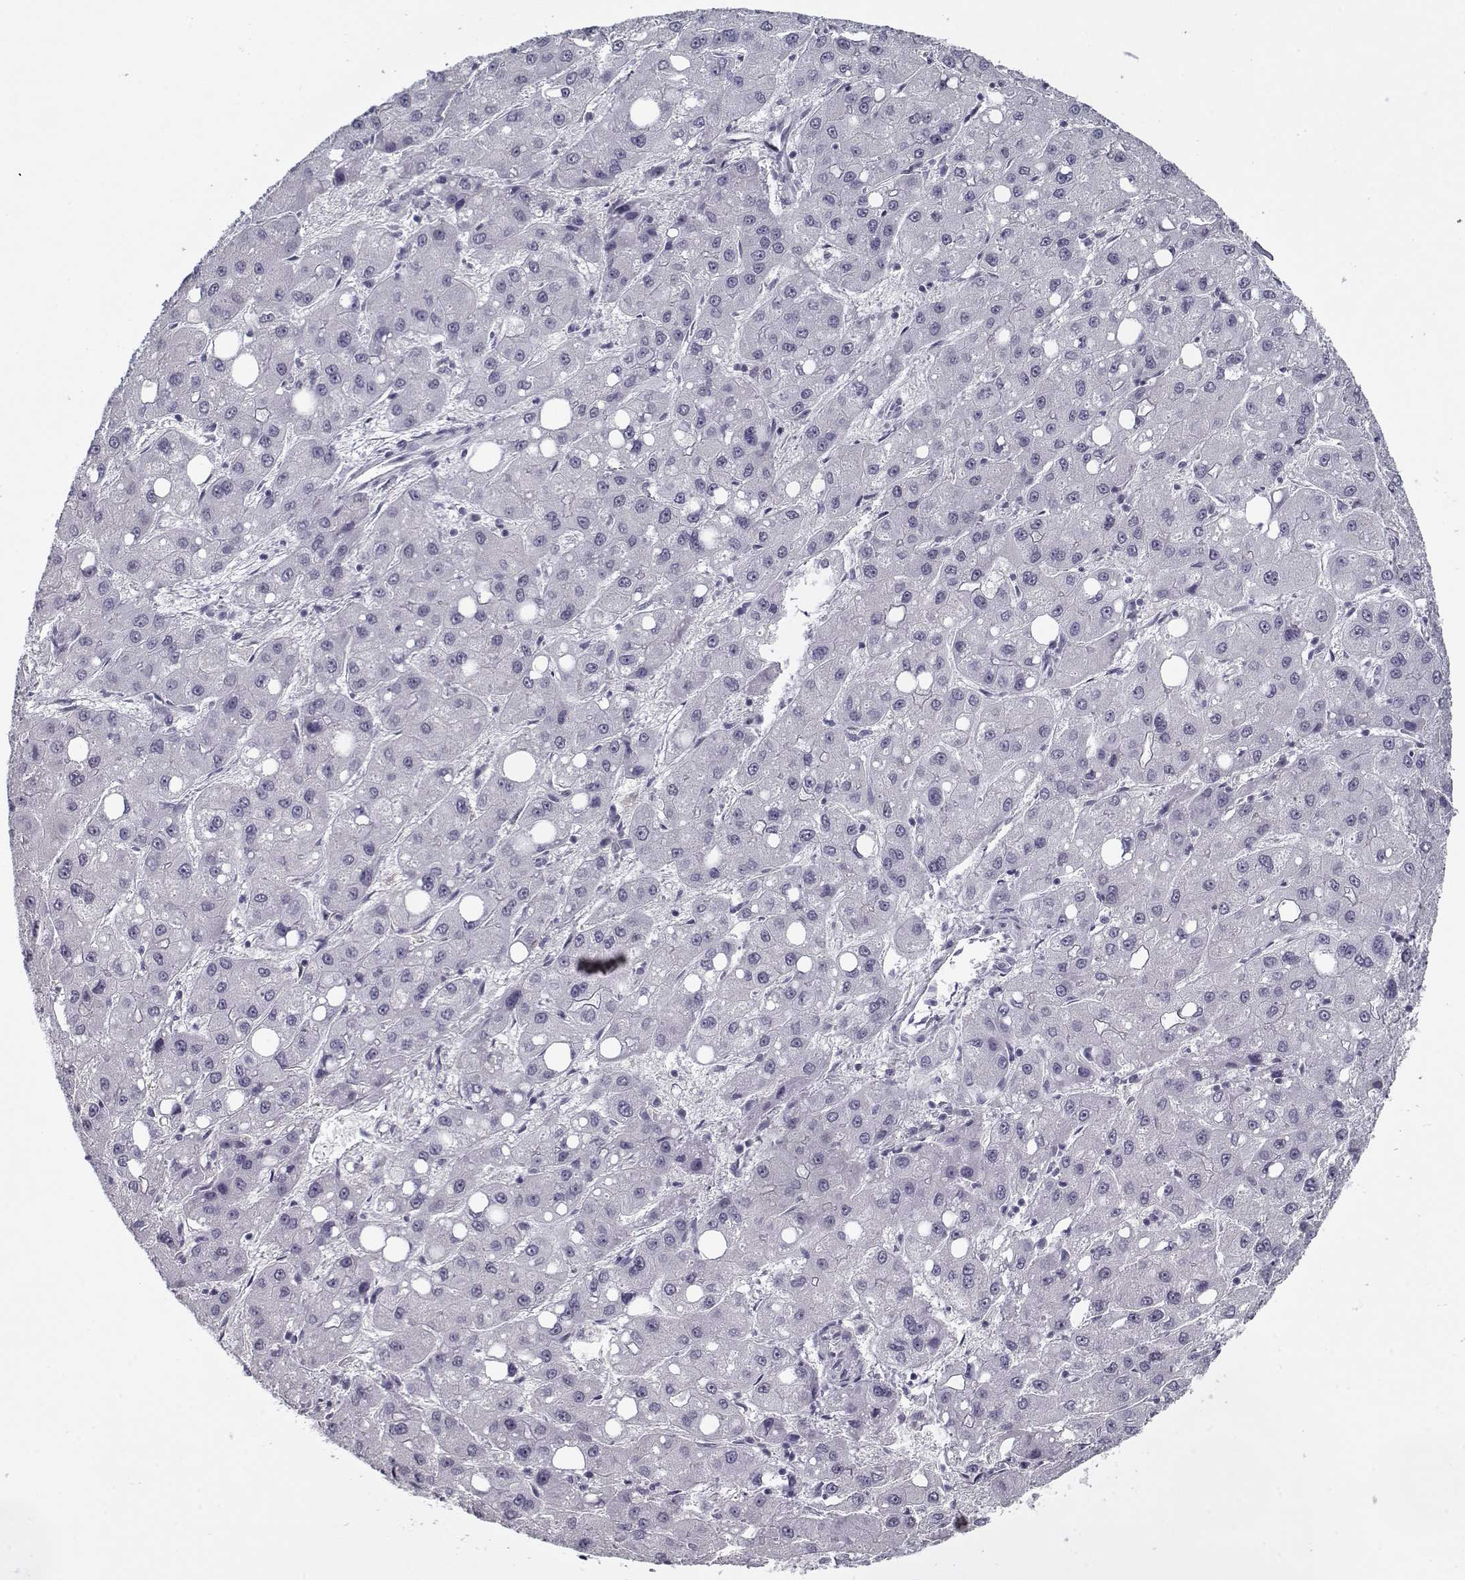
{"staining": {"intensity": "negative", "quantity": "none", "location": "none"}, "tissue": "liver cancer", "cell_type": "Tumor cells", "image_type": "cancer", "snomed": [{"axis": "morphology", "description": "Carcinoma, Hepatocellular, NOS"}, {"axis": "topography", "description": "Liver"}], "caption": "The photomicrograph demonstrates no staining of tumor cells in hepatocellular carcinoma (liver).", "gene": "RNF32", "patient": {"sex": "male", "age": 73}}